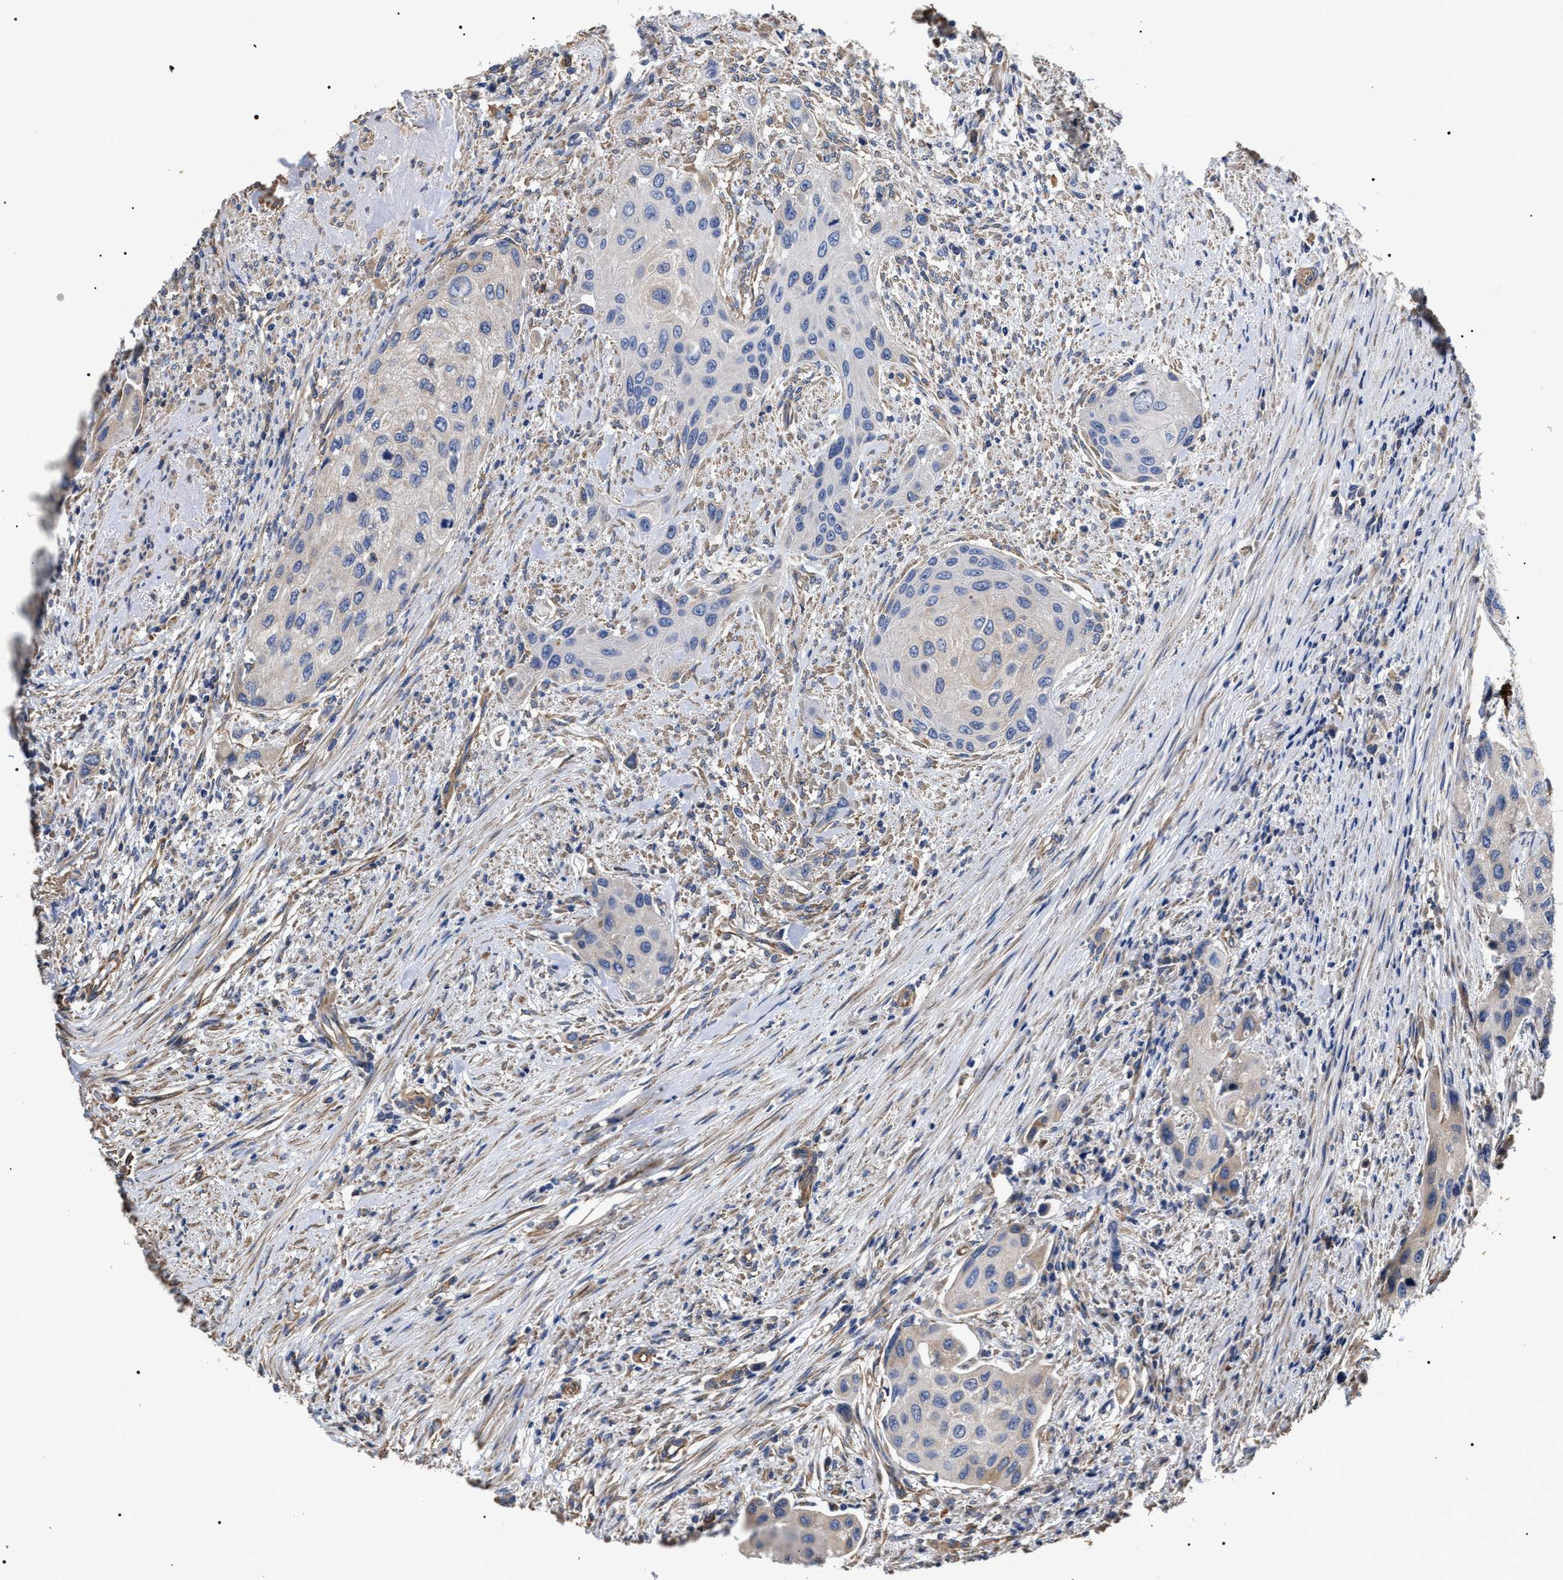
{"staining": {"intensity": "negative", "quantity": "none", "location": "none"}, "tissue": "urothelial cancer", "cell_type": "Tumor cells", "image_type": "cancer", "snomed": [{"axis": "morphology", "description": "Urothelial carcinoma, High grade"}, {"axis": "topography", "description": "Urinary bladder"}], "caption": "DAB (3,3'-diaminobenzidine) immunohistochemical staining of urothelial cancer displays no significant expression in tumor cells.", "gene": "TSPAN33", "patient": {"sex": "female", "age": 56}}